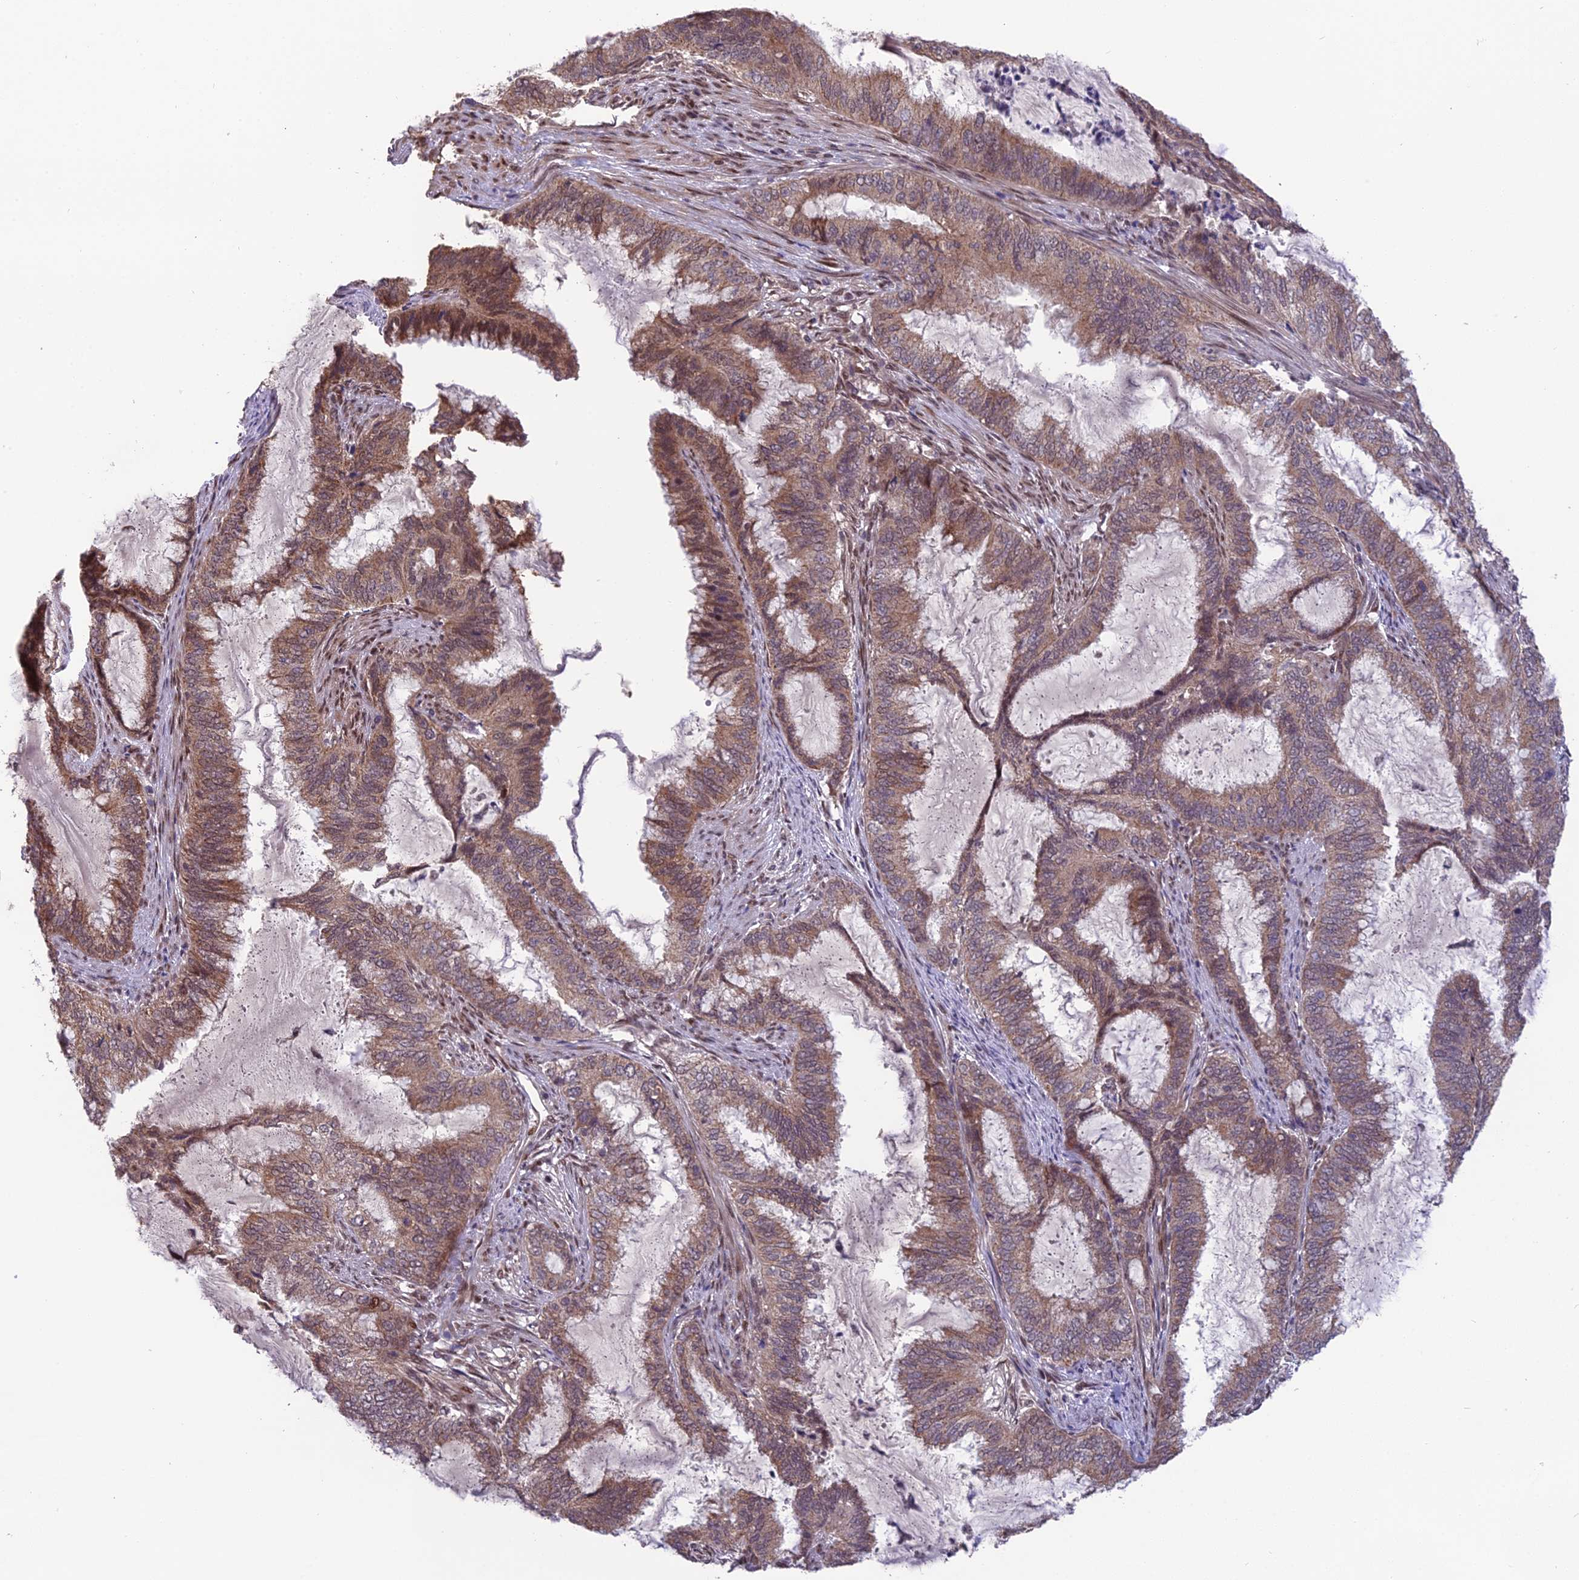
{"staining": {"intensity": "moderate", "quantity": ">75%", "location": "cytoplasmic/membranous"}, "tissue": "endometrial cancer", "cell_type": "Tumor cells", "image_type": "cancer", "snomed": [{"axis": "morphology", "description": "Adenocarcinoma, NOS"}, {"axis": "topography", "description": "Endometrium"}], "caption": "Immunohistochemistry image of human endometrial cancer stained for a protein (brown), which exhibits medium levels of moderate cytoplasmic/membranous staining in about >75% of tumor cells.", "gene": "CYP2R1", "patient": {"sex": "female", "age": 51}}